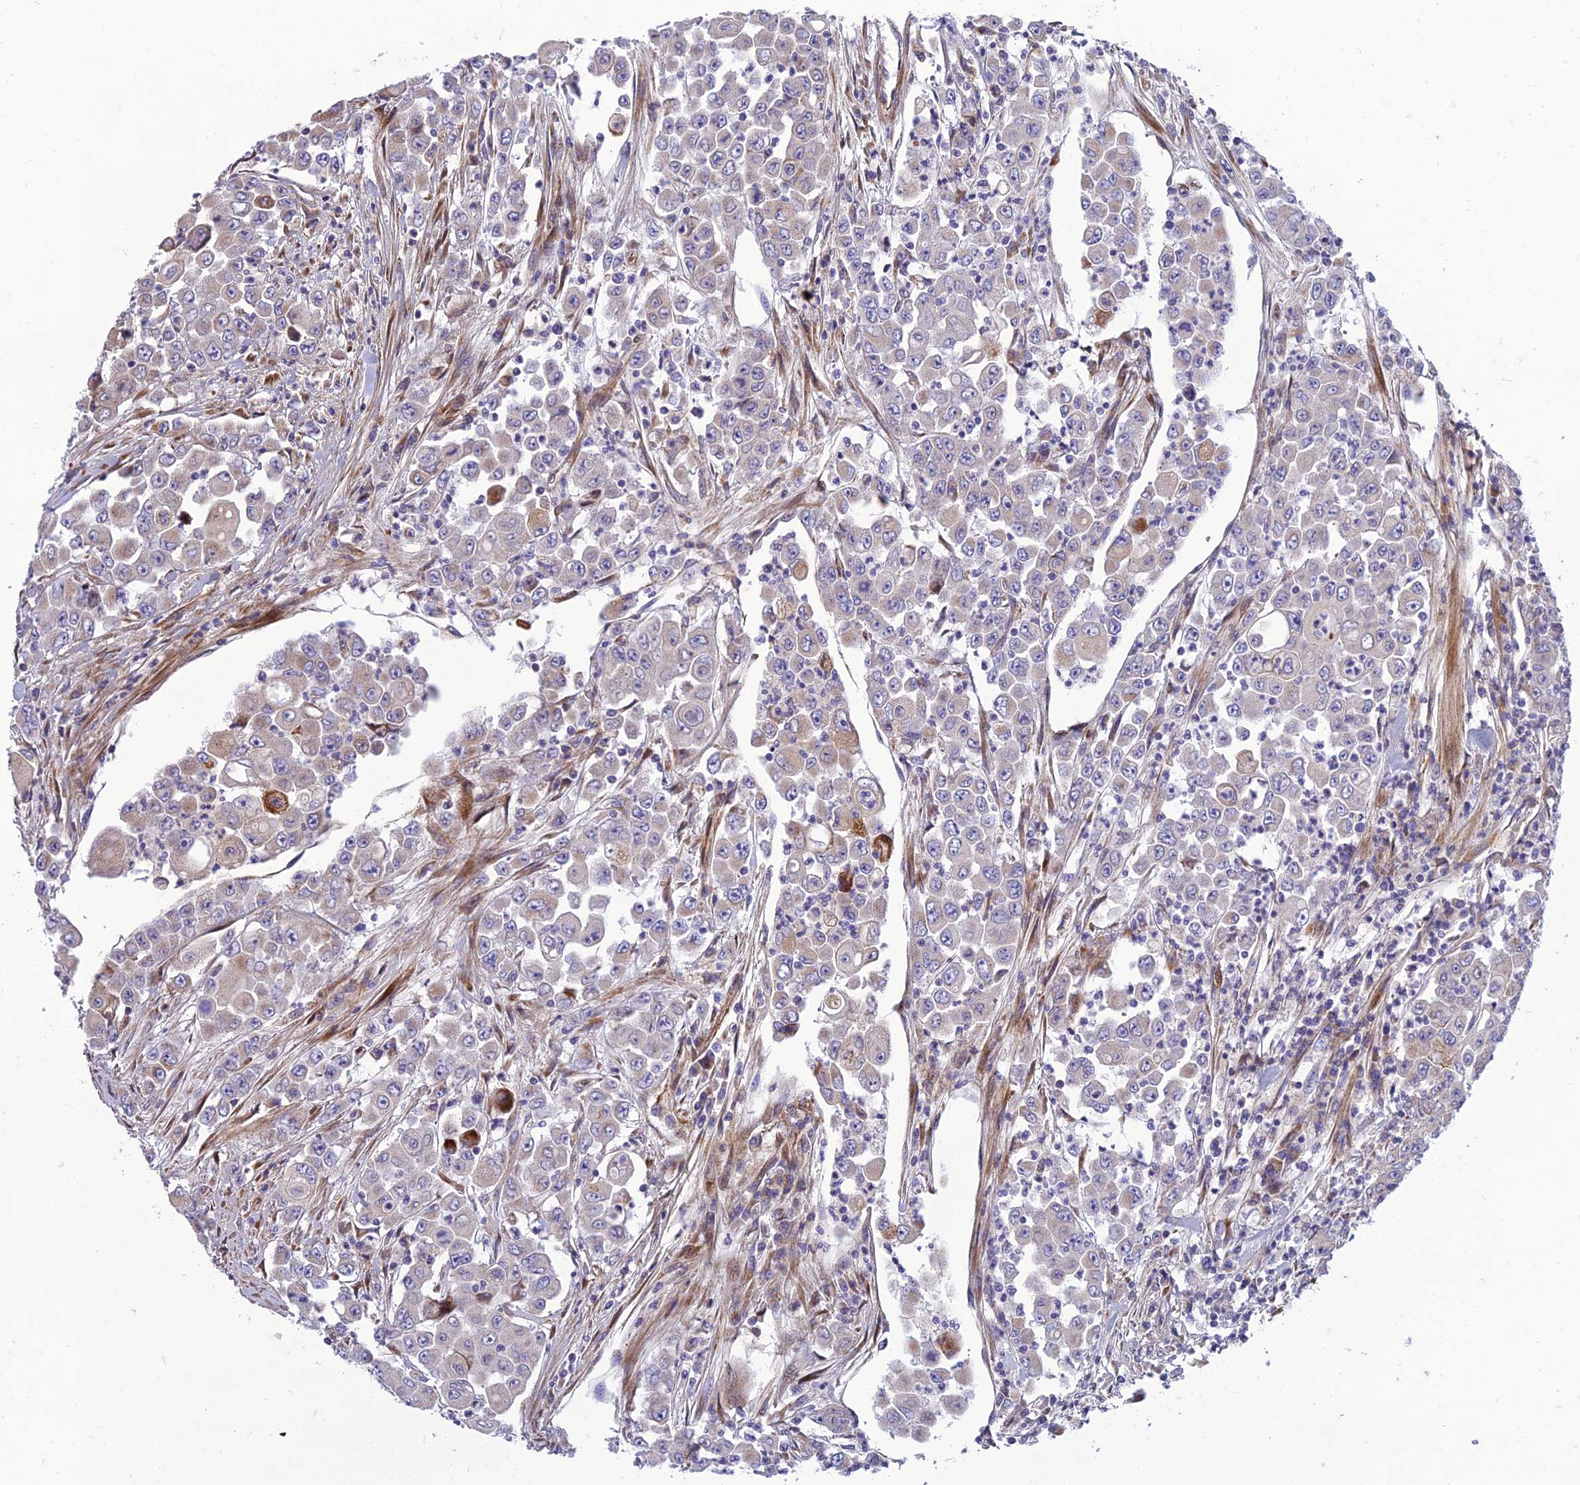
{"staining": {"intensity": "weak", "quantity": "<25%", "location": "cytoplasmic/membranous"}, "tissue": "colorectal cancer", "cell_type": "Tumor cells", "image_type": "cancer", "snomed": [{"axis": "morphology", "description": "Adenocarcinoma, NOS"}, {"axis": "topography", "description": "Colon"}], "caption": "High magnification brightfield microscopy of colorectal cancer (adenocarcinoma) stained with DAB (brown) and counterstained with hematoxylin (blue): tumor cells show no significant positivity. Nuclei are stained in blue.", "gene": "SEL1L3", "patient": {"sex": "male", "age": 51}}